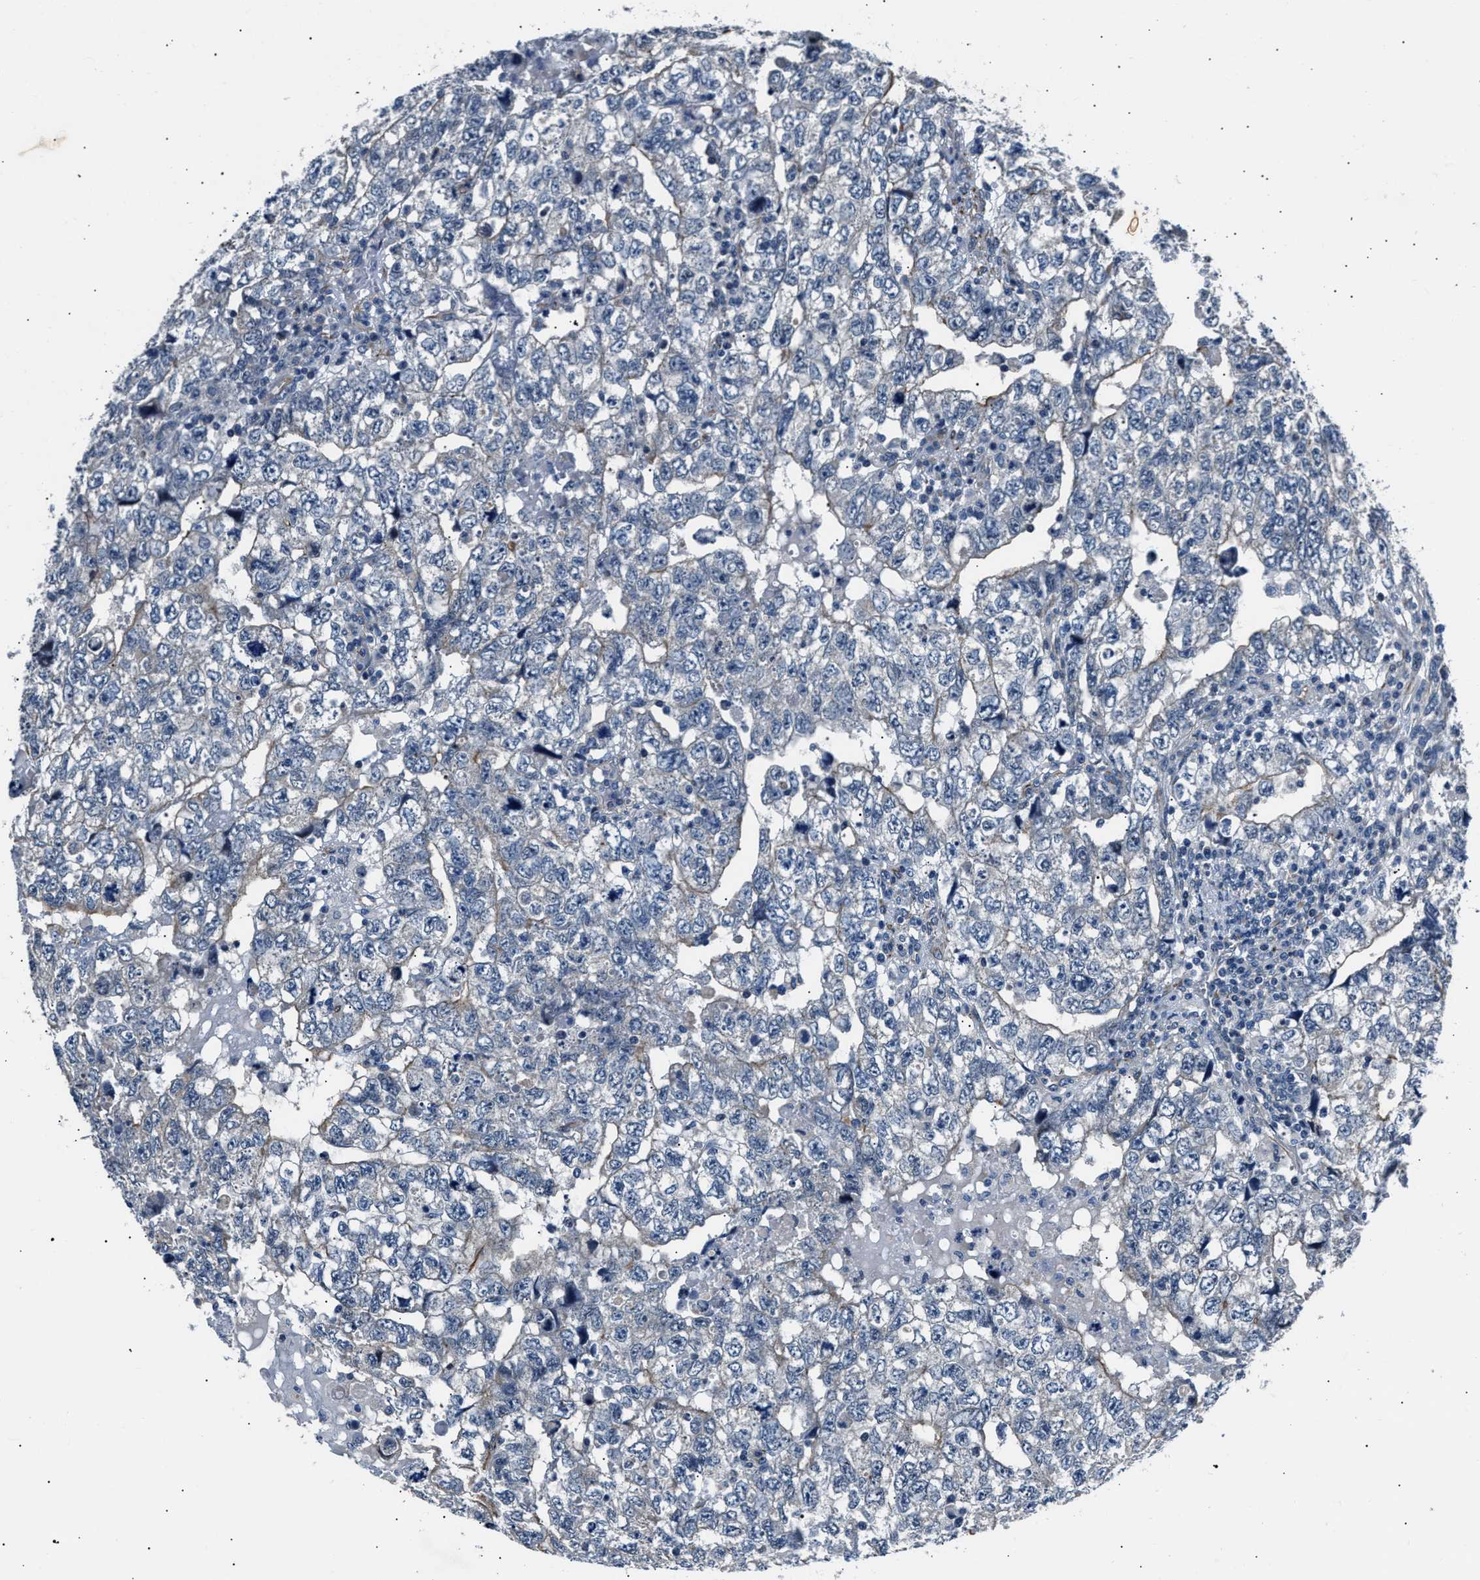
{"staining": {"intensity": "negative", "quantity": "none", "location": "none"}, "tissue": "testis cancer", "cell_type": "Tumor cells", "image_type": "cancer", "snomed": [{"axis": "morphology", "description": "Carcinoma, Embryonal, NOS"}, {"axis": "topography", "description": "Testis"}], "caption": "Tumor cells are negative for protein expression in human testis embryonal carcinoma.", "gene": "MPDZ", "patient": {"sex": "male", "age": 36}}